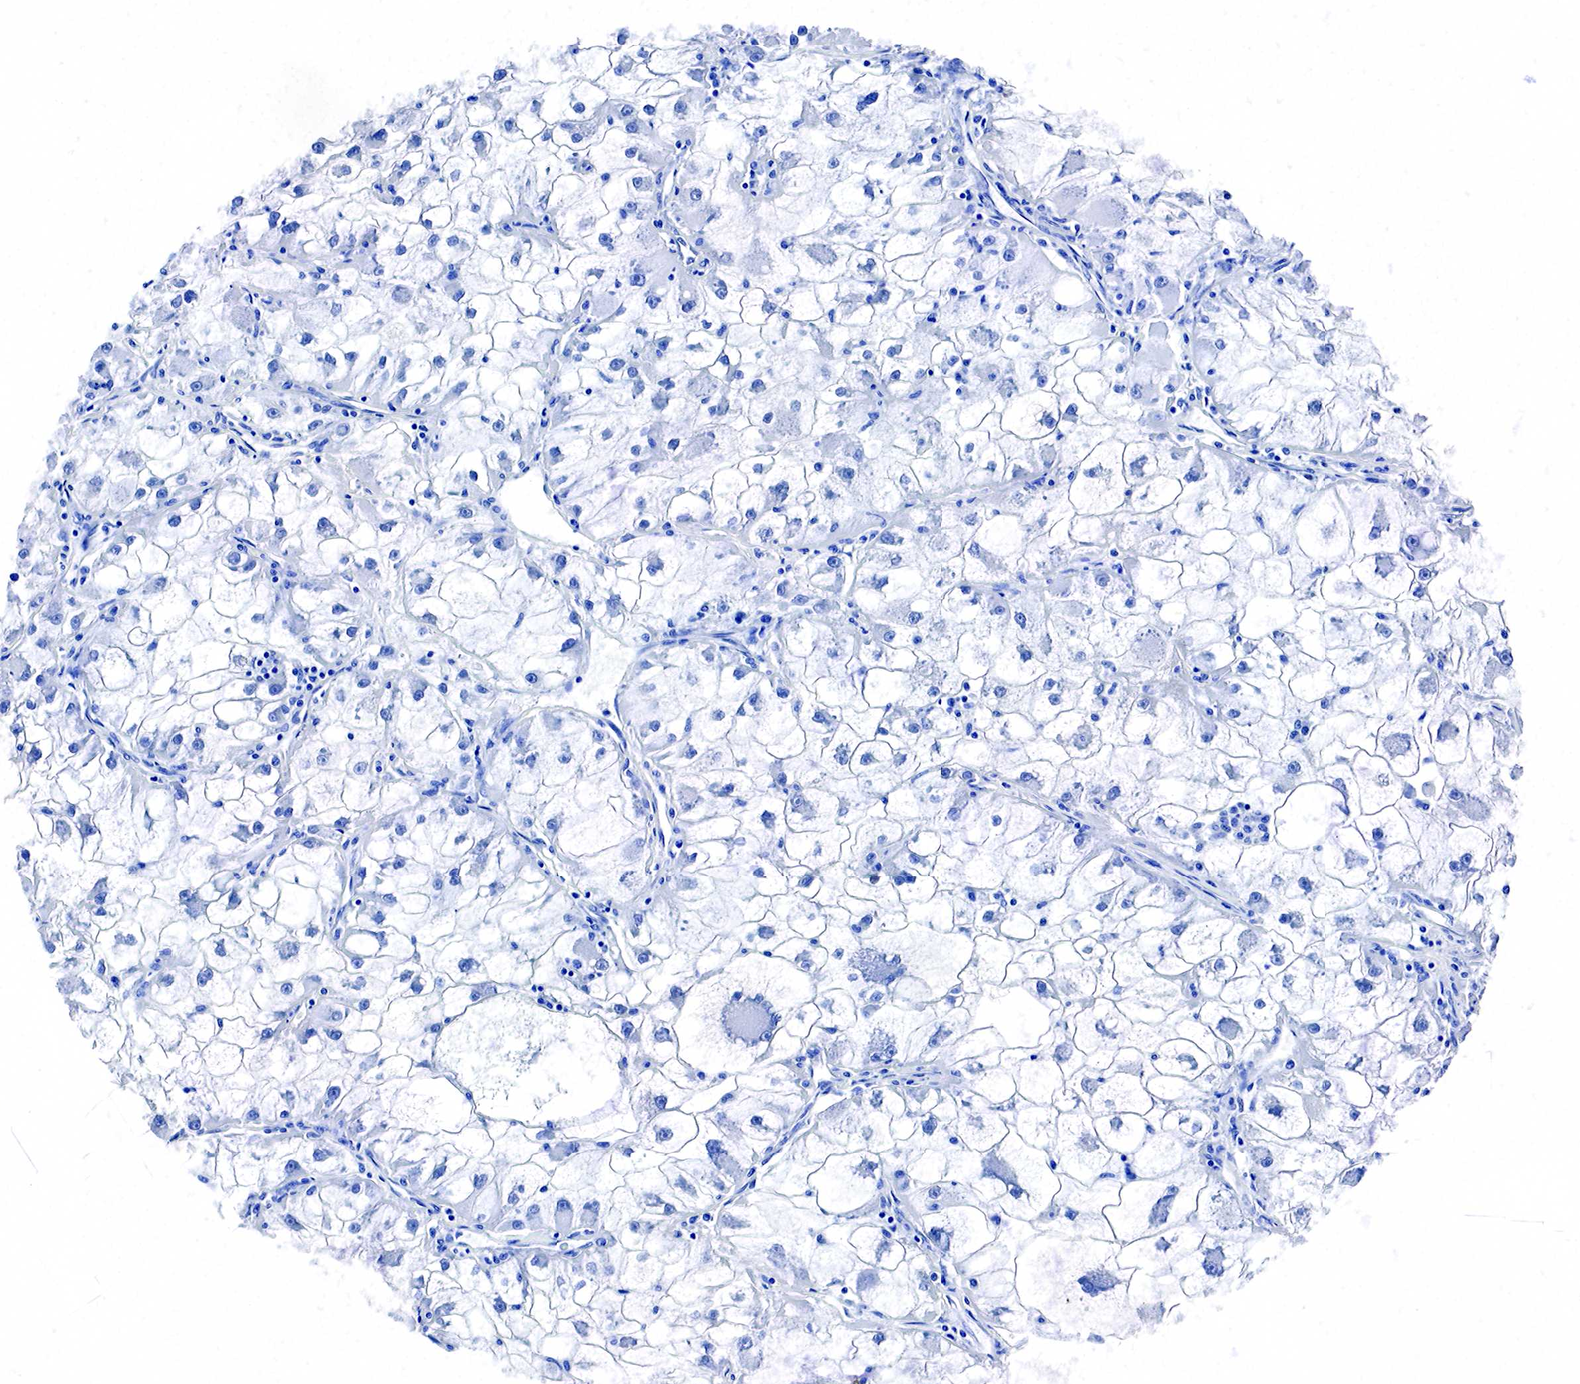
{"staining": {"intensity": "negative", "quantity": "none", "location": "none"}, "tissue": "renal cancer", "cell_type": "Tumor cells", "image_type": "cancer", "snomed": [{"axis": "morphology", "description": "Adenocarcinoma, NOS"}, {"axis": "topography", "description": "Kidney"}], "caption": "Tumor cells are negative for brown protein staining in renal cancer (adenocarcinoma).", "gene": "ACP3", "patient": {"sex": "female", "age": 73}}